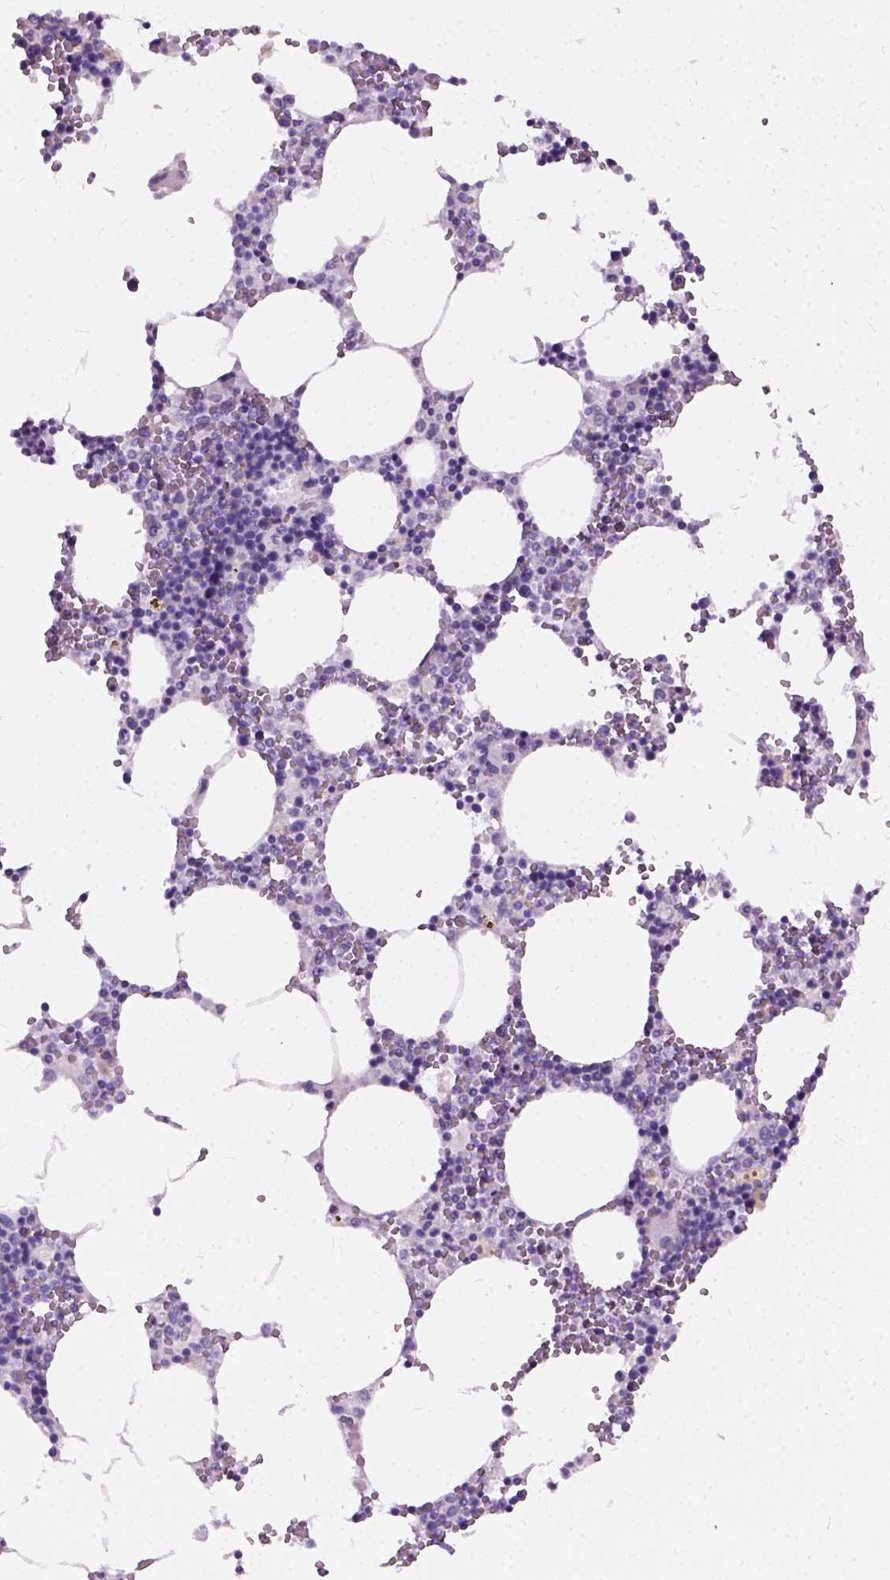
{"staining": {"intensity": "negative", "quantity": "none", "location": "none"}, "tissue": "bone marrow", "cell_type": "Hematopoietic cells", "image_type": "normal", "snomed": [{"axis": "morphology", "description": "Normal tissue, NOS"}, {"axis": "topography", "description": "Bone marrow"}], "caption": "This image is of benign bone marrow stained with IHC to label a protein in brown with the nuclei are counter-stained blue. There is no staining in hematopoietic cells.", "gene": "AXDND1", "patient": {"sex": "male", "age": 54}}